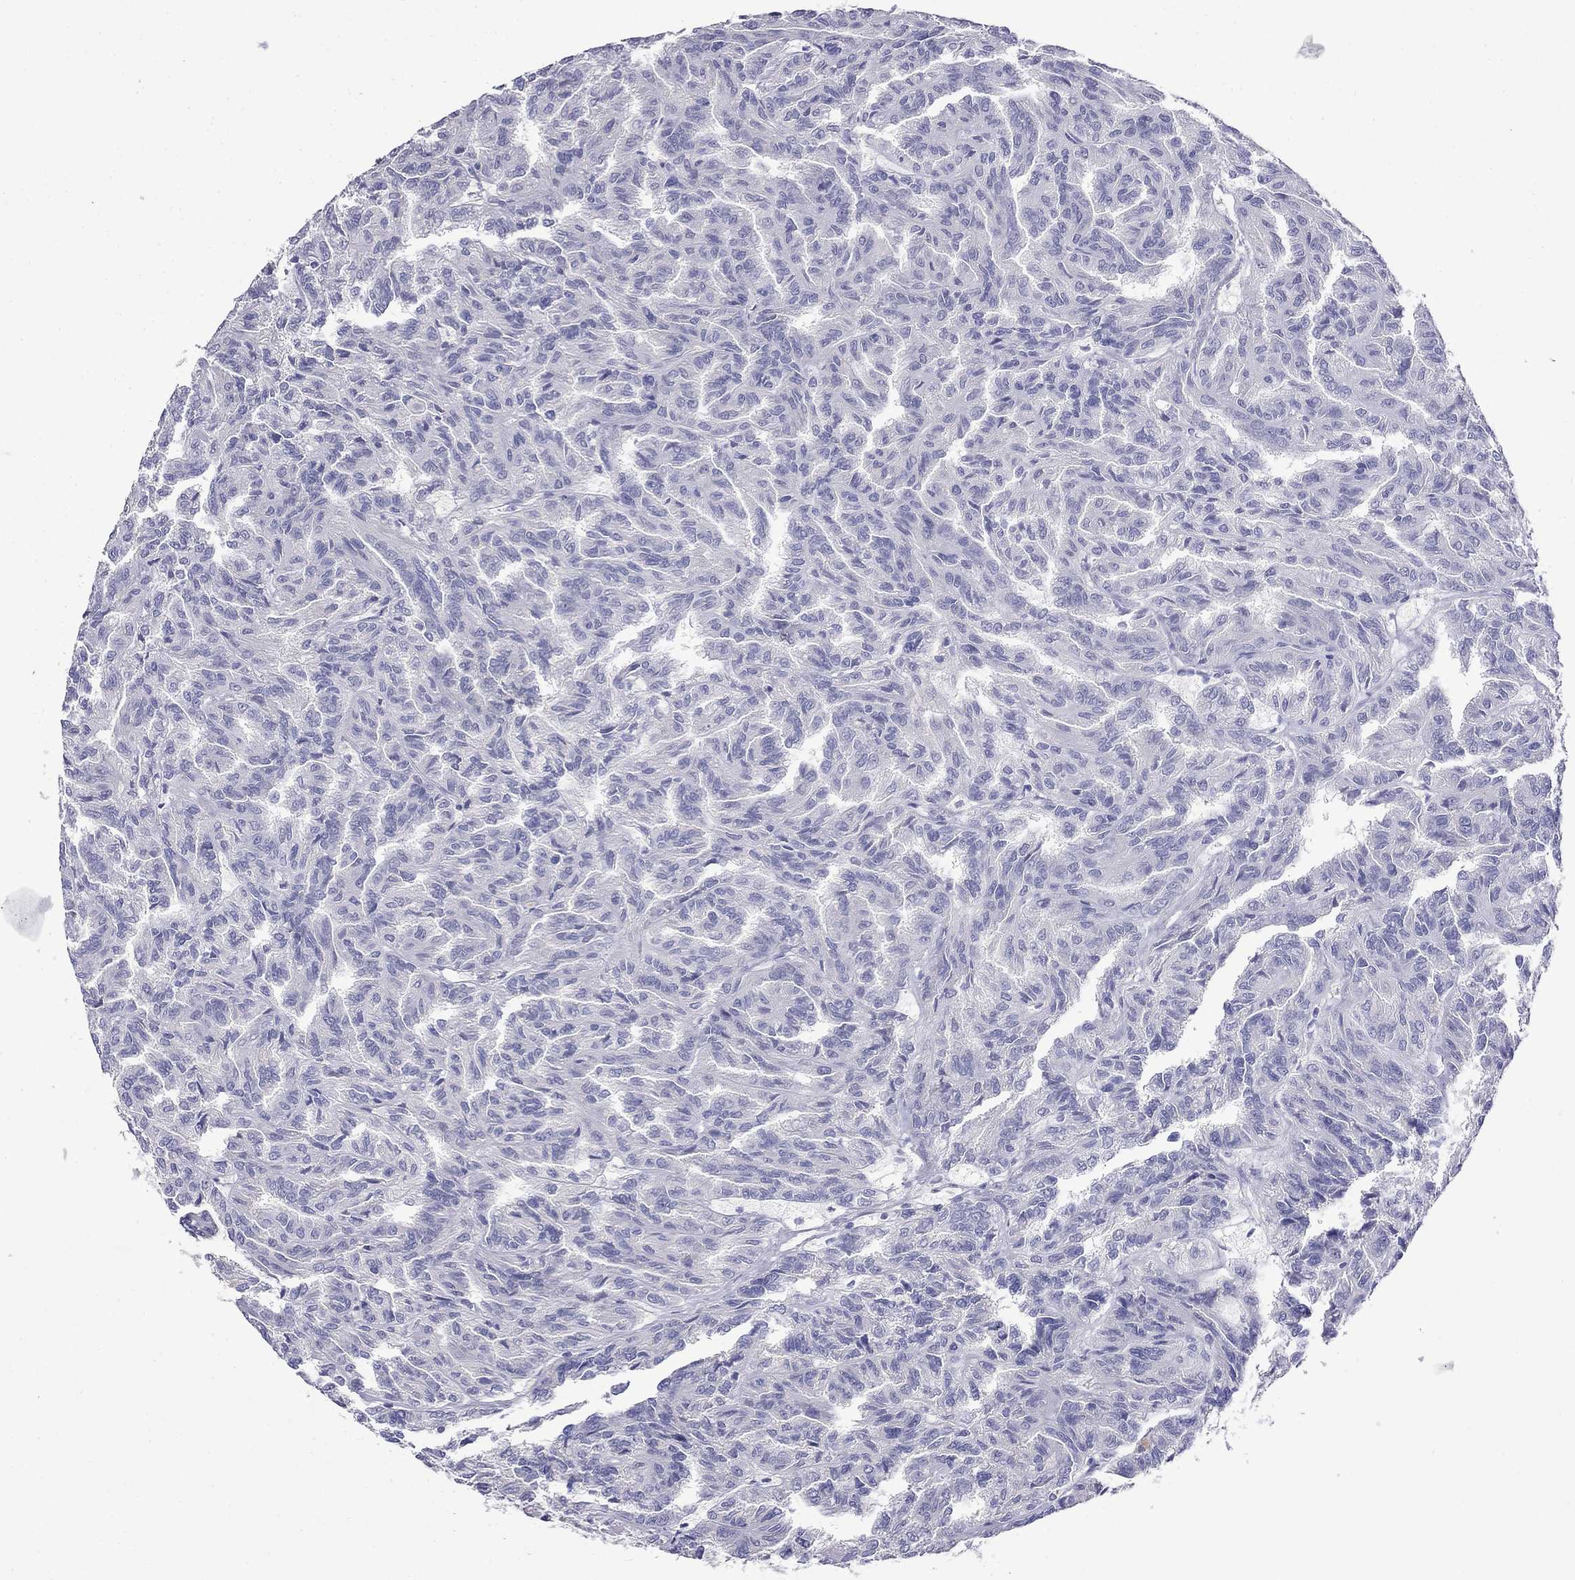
{"staining": {"intensity": "negative", "quantity": "none", "location": "none"}, "tissue": "renal cancer", "cell_type": "Tumor cells", "image_type": "cancer", "snomed": [{"axis": "morphology", "description": "Adenocarcinoma, NOS"}, {"axis": "topography", "description": "Kidney"}], "caption": "Micrograph shows no significant protein expression in tumor cells of renal adenocarcinoma.", "gene": "MYO15A", "patient": {"sex": "male", "age": 79}}